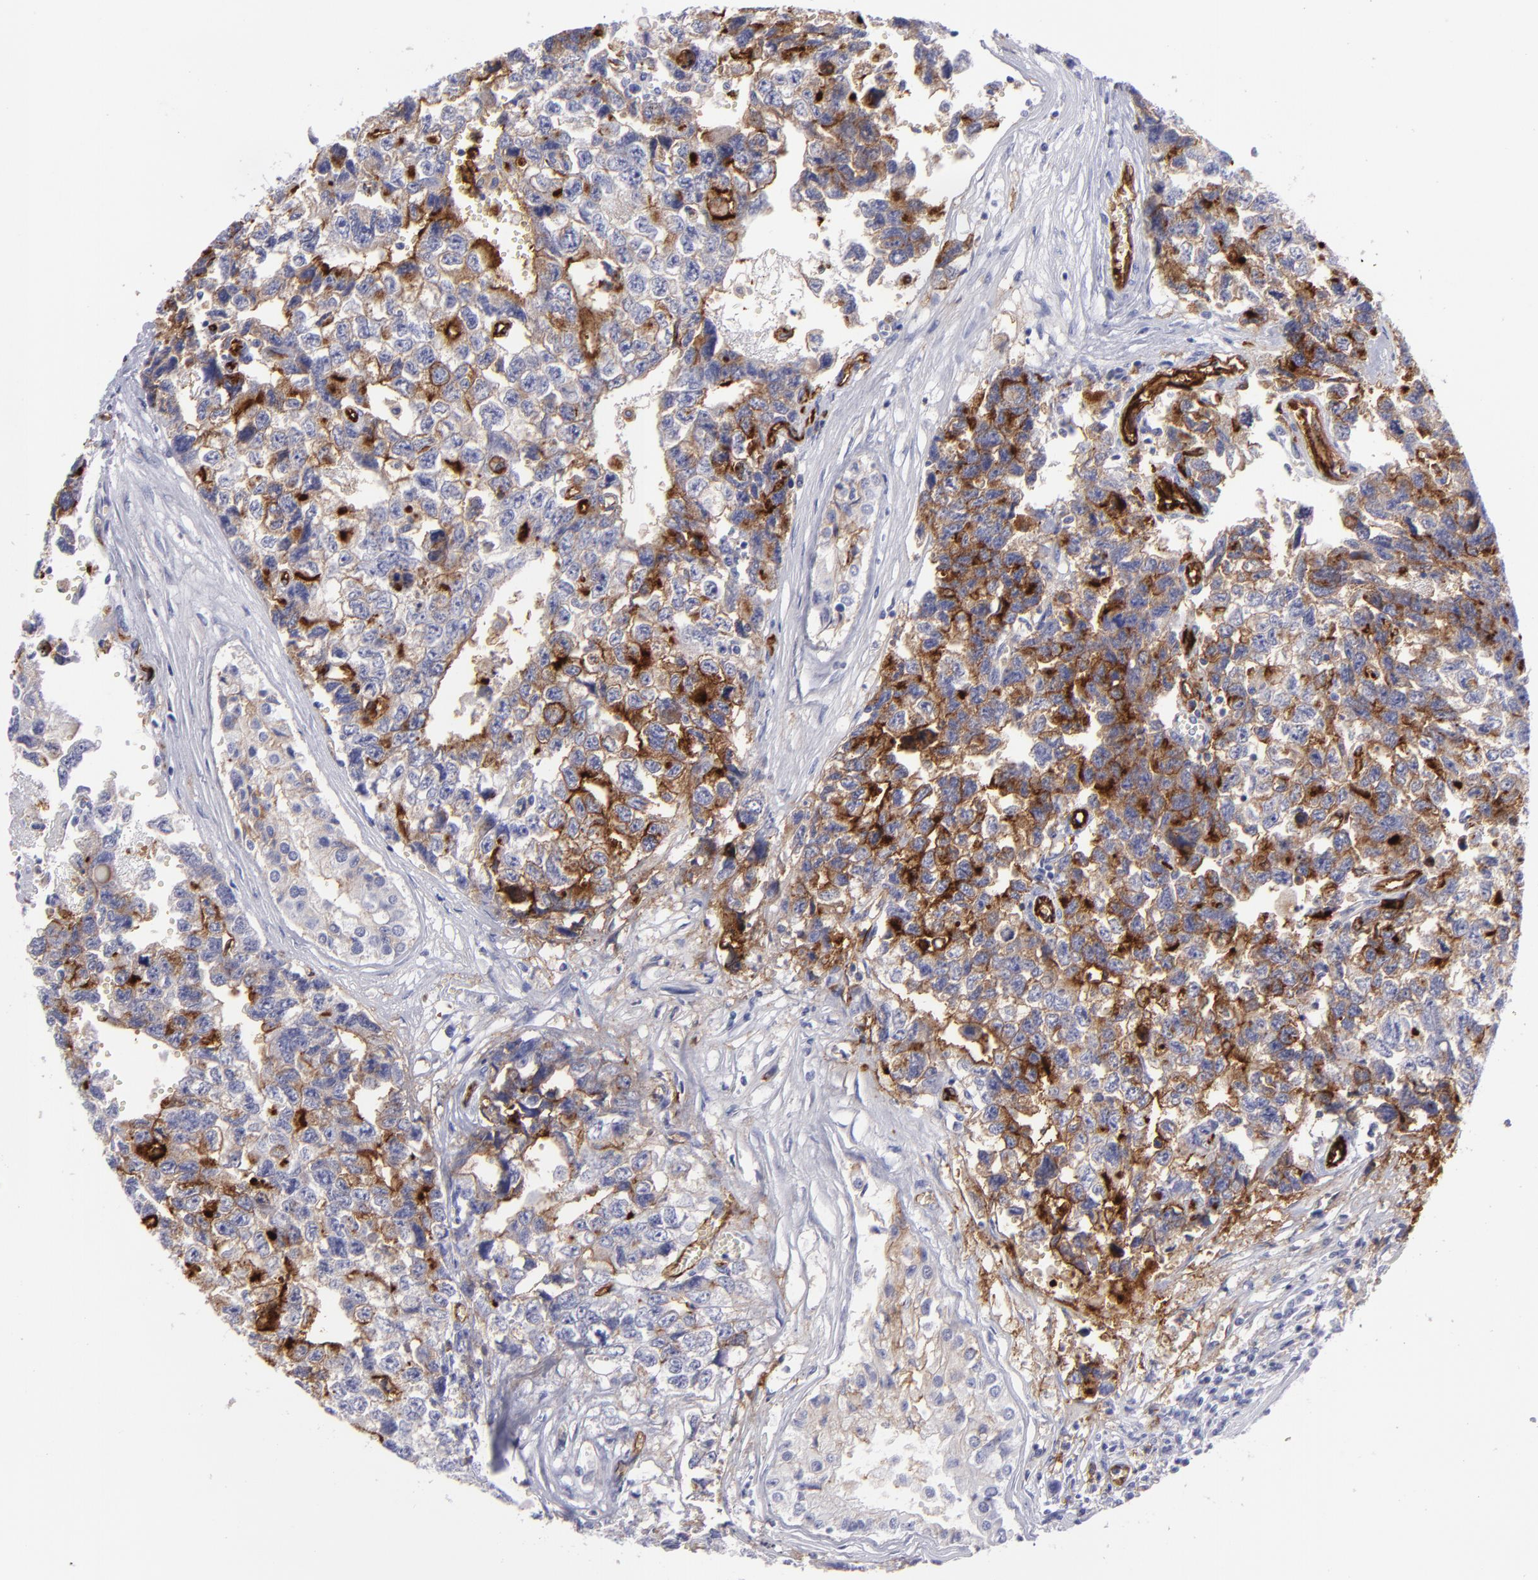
{"staining": {"intensity": "strong", "quantity": "25%-75%", "location": "cytoplasmic/membranous"}, "tissue": "testis cancer", "cell_type": "Tumor cells", "image_type": "cancer", "snomed": [{"axis": "morphology", "description": "Carcinoma, Embryonal, NOS"}, {"axis": "topography", "description": "Testis"}], "caption": "A brown stain labels strong cytoplasmic/membranous expression of a protein in testis cancer (embryonal carcinoma) tumor cells.", "gene": "ACE", "patient": {"sex": "male", "age": 31}}